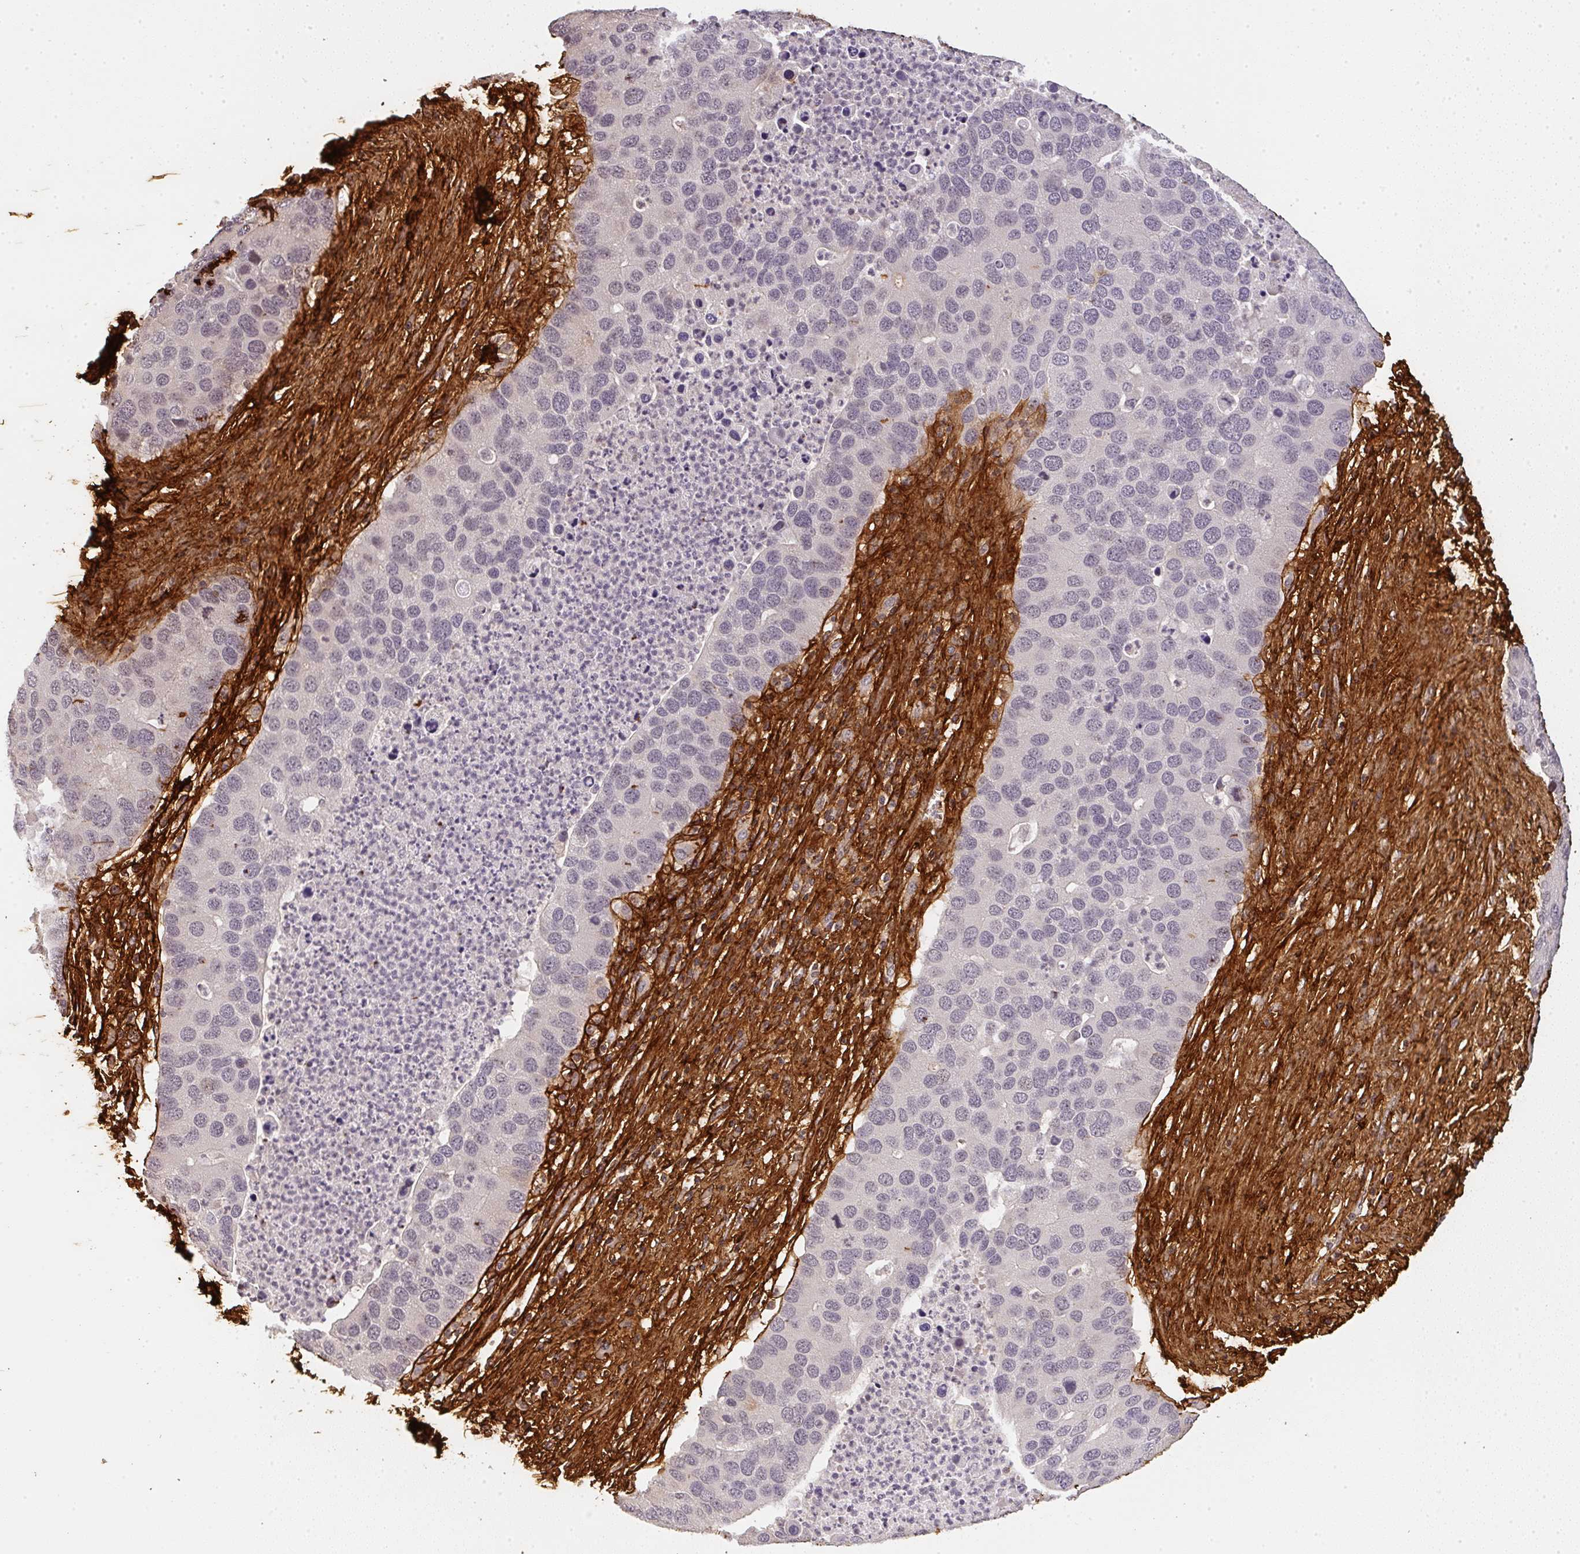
{"staining": {"intensity": "negative", "quantity": "none", "location": "none"}, "tissue": "lung cancer", "cell_type": "Tumor cells", "image_type": "cancer", "snomed": [{"axis": "morphology", "description": "Aneuploidy"}, {"axis": "morphology", "description": "Adenocarcinoma, NOS"}, {"axis": "topography", "description": "Lymph node"}, {"axis": "topography", "description": "Lung"}], "caption": "Photomicrograph shows no significant protein staining in tumor cells of lung cancer (adenocarcinoma). The staining is performed using DAB (3,3'-diaminobenzidine) brown chromogen with nuclei counter-stained in using hematoxylin.", "gene": "COL3A1", "patient": {"sex": "female", "age": 74}}